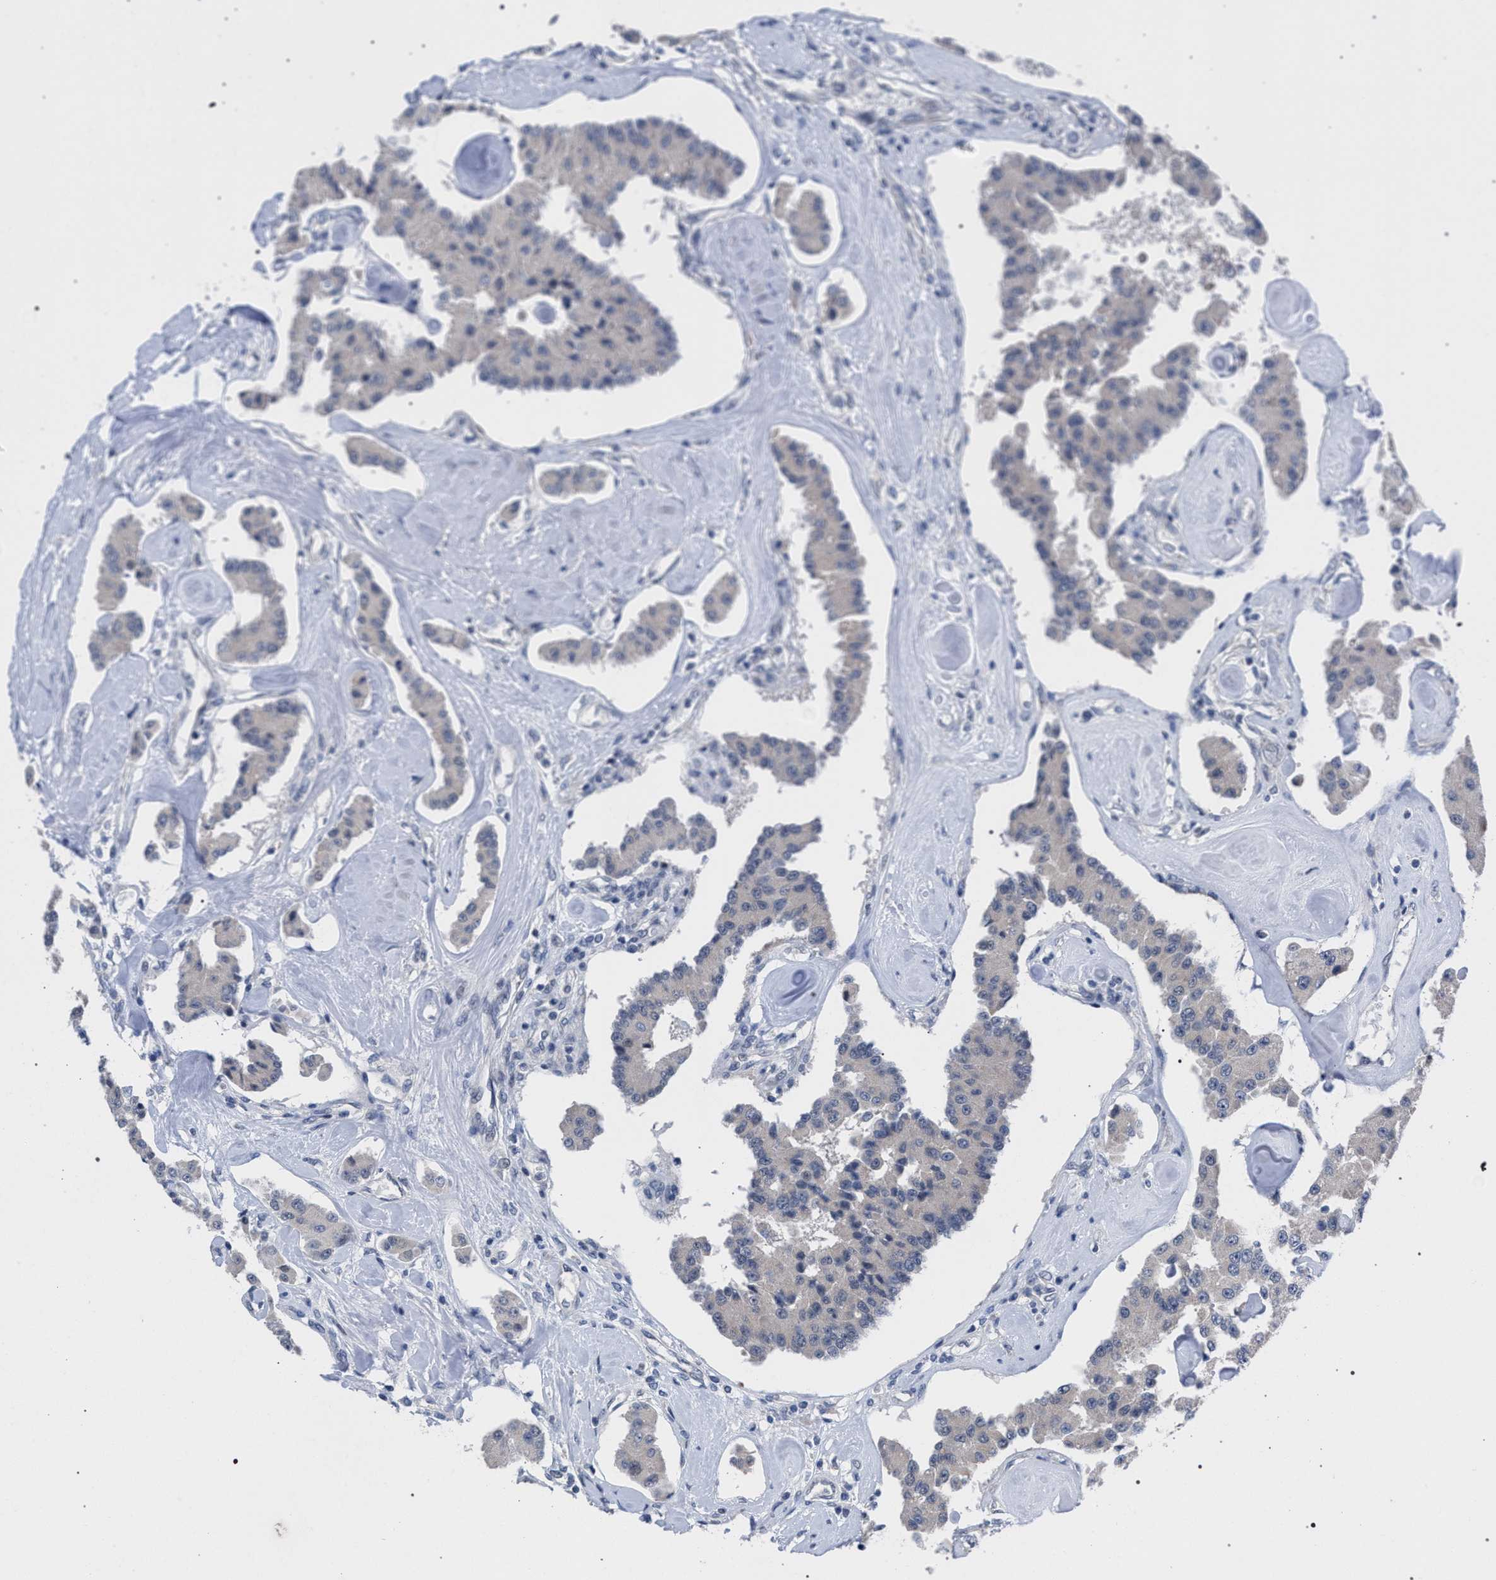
{"staining": {"intensity": "negative", "quantity": "none", "location": "none"}, "tissue": "carcinoid", "cell_type": "Tumor cells", "image_type": "cancer", "snomed": [{"axis": "morphology", "description": "Carcinoid, malignant, NOS"}, {"axis": "topography", "description": "Pancreas"}], "caption": "This is an immunohistochemistry micrograph of malignant carcinoid. There is no staining in tumor cells.", "gene": "GOLGA2", "patient": {"sex": "male", "age": 41}}